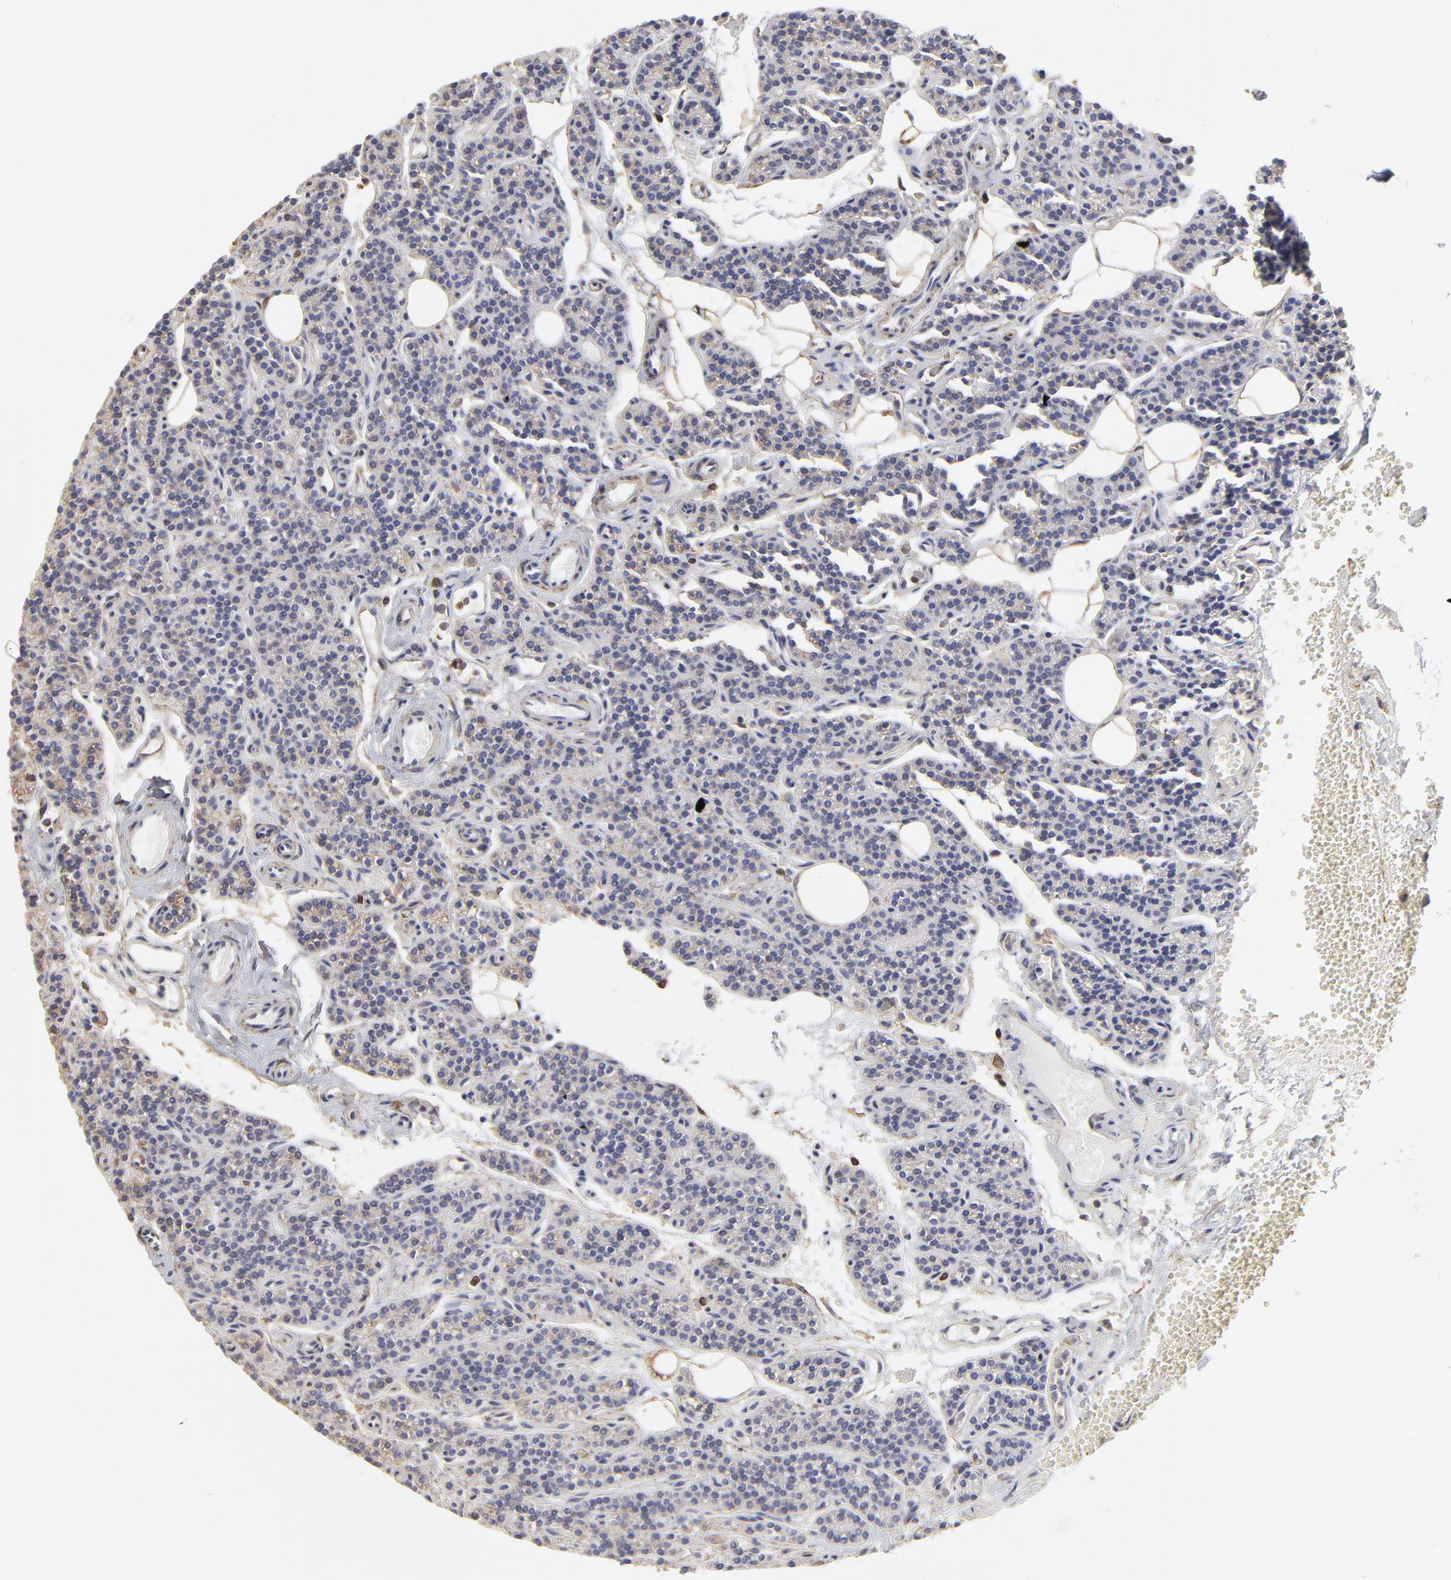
{"staining": {"intensity": "weak", "quantity": "25%-75%", "location": "cytoplasmic/membranous"}, "tissue": "parathyroid gland", "cell_type": "Glandular cells", "image_type": "normal", "snomed": [{"axis": "morphology", "description": "Normal tissue, NOS"}, {"axis": "topography", "description": "Parathyroid gland"}], "caption": "This photomicrograph displays immunohistochemistry (IHC) staining of benign parathyroid gland, with low weak cytoplasmic/membranous expression in approximately 25%-75% of glandular cells.", "gene": "ANXA6", "patient": {"sex": "male", "age": 25}}